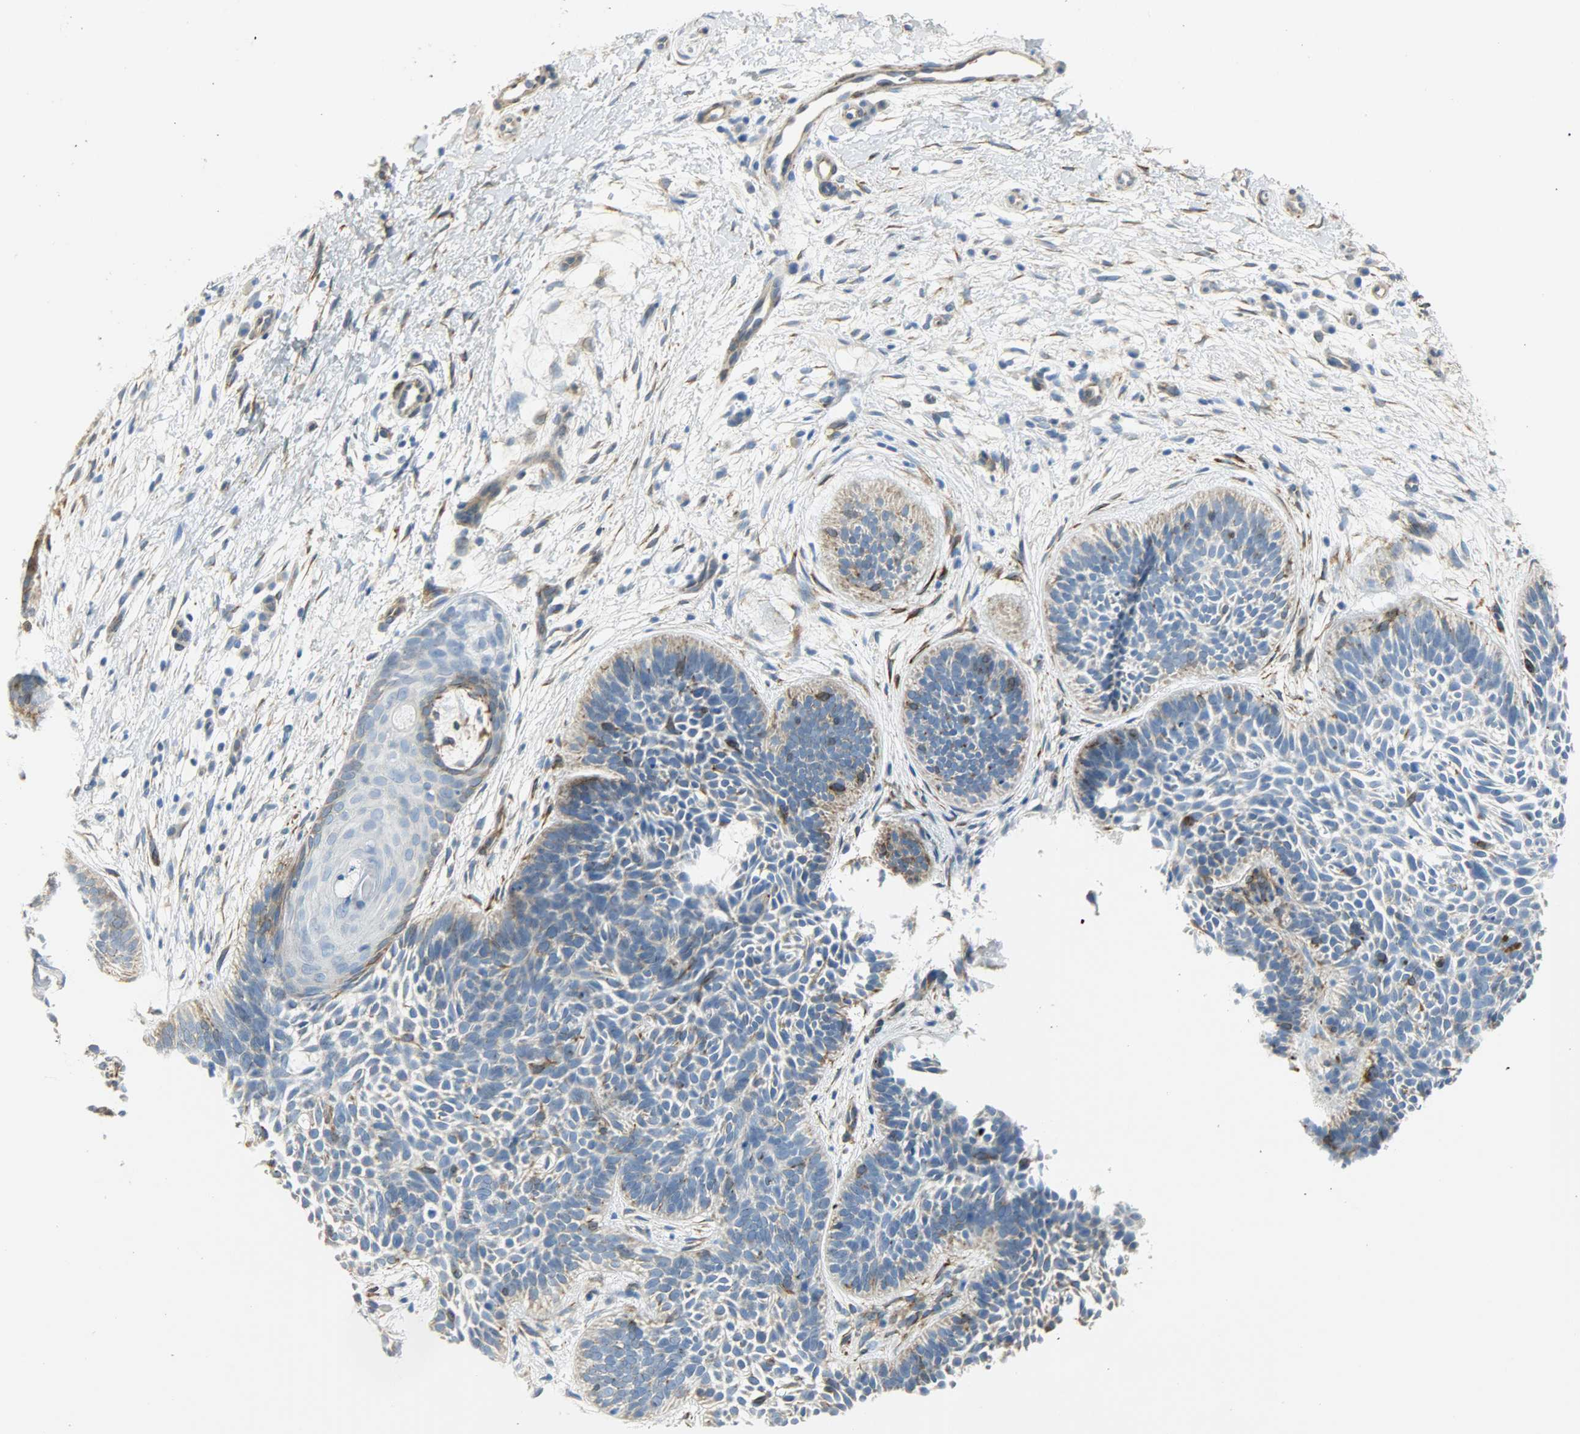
{"staining": {"intensity": "moderate", "quantity": "25%-75%", "location": "cytoplasmic/membranous"}, "tissue": "skin cancer", "cell_type": "Tumor cells", "image_type": "cancer", "snomed": [{"axis": "morphology", "description": "Basal cell carcinoma"}, {"axis": "topography", "description": "Skin"}], "caption": "A high-resolution micrograph shows immunohistochemistry staining of basal cell carcinoma (skin), which shows moderate cytoplasmic/membranous positivity in about 25%-75% of tumor cells.", "gene": "PKD2", "patient": {"sex": "female", "age": 79}}